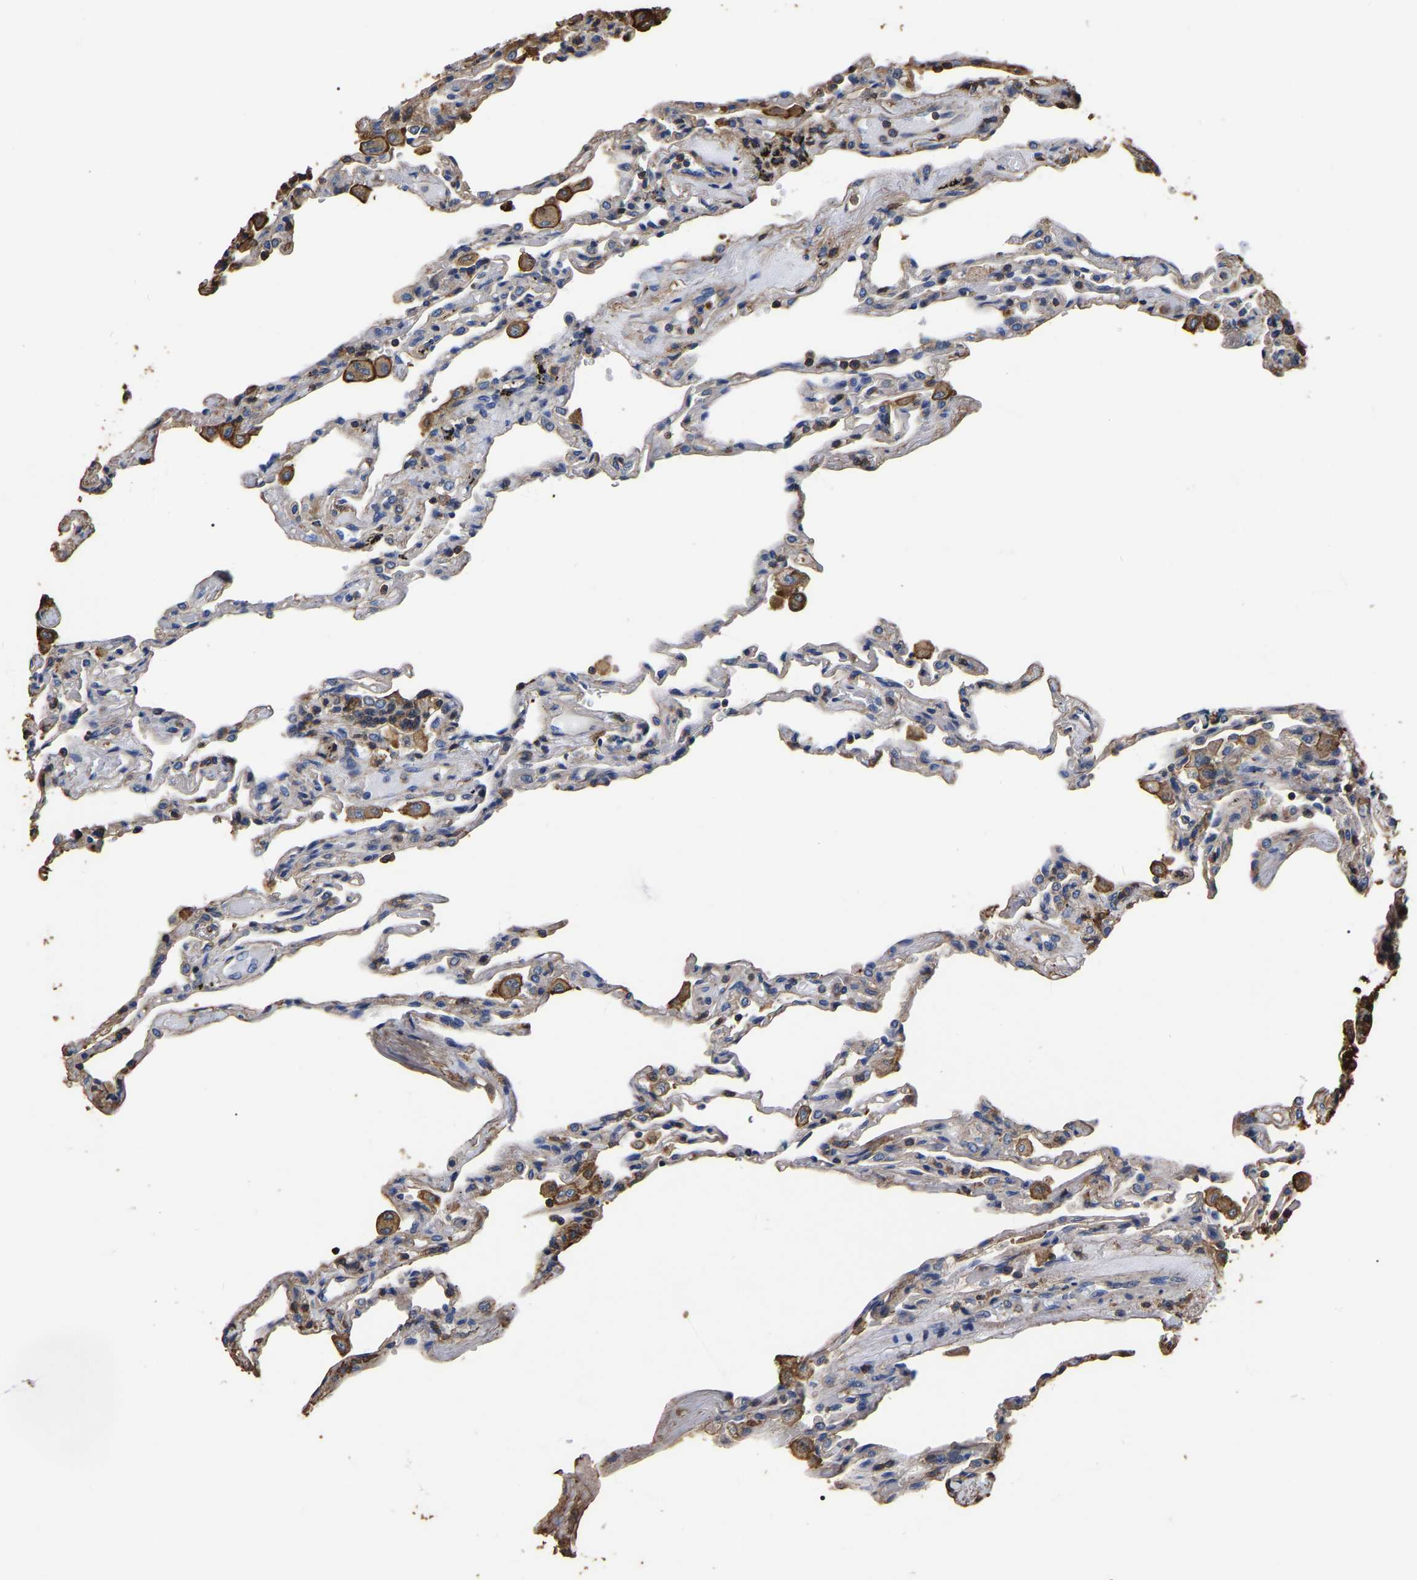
{"staining": {"intensity": "weak", "quantity": "<25%", "location": "cytoplasmic/membranous"}, "tissue": "lung", "cell_type": "Alveolar cells", "image_type": "normal", "snomed": [{"axis": "morphology", "description": "Normal tissue, NOS"}, {"axis": "topography", "description": "Lung"}], "caption": "Immunohistochemistry histopathology image of benign lung stained for a protein (brown), which shows no positivity in alveolar cells. (DAB immunohistochemistry (IHC) with hematoxylin counter stain).", "gene": "ARMT1", "patient": {"sex": "male", "age": 59}}